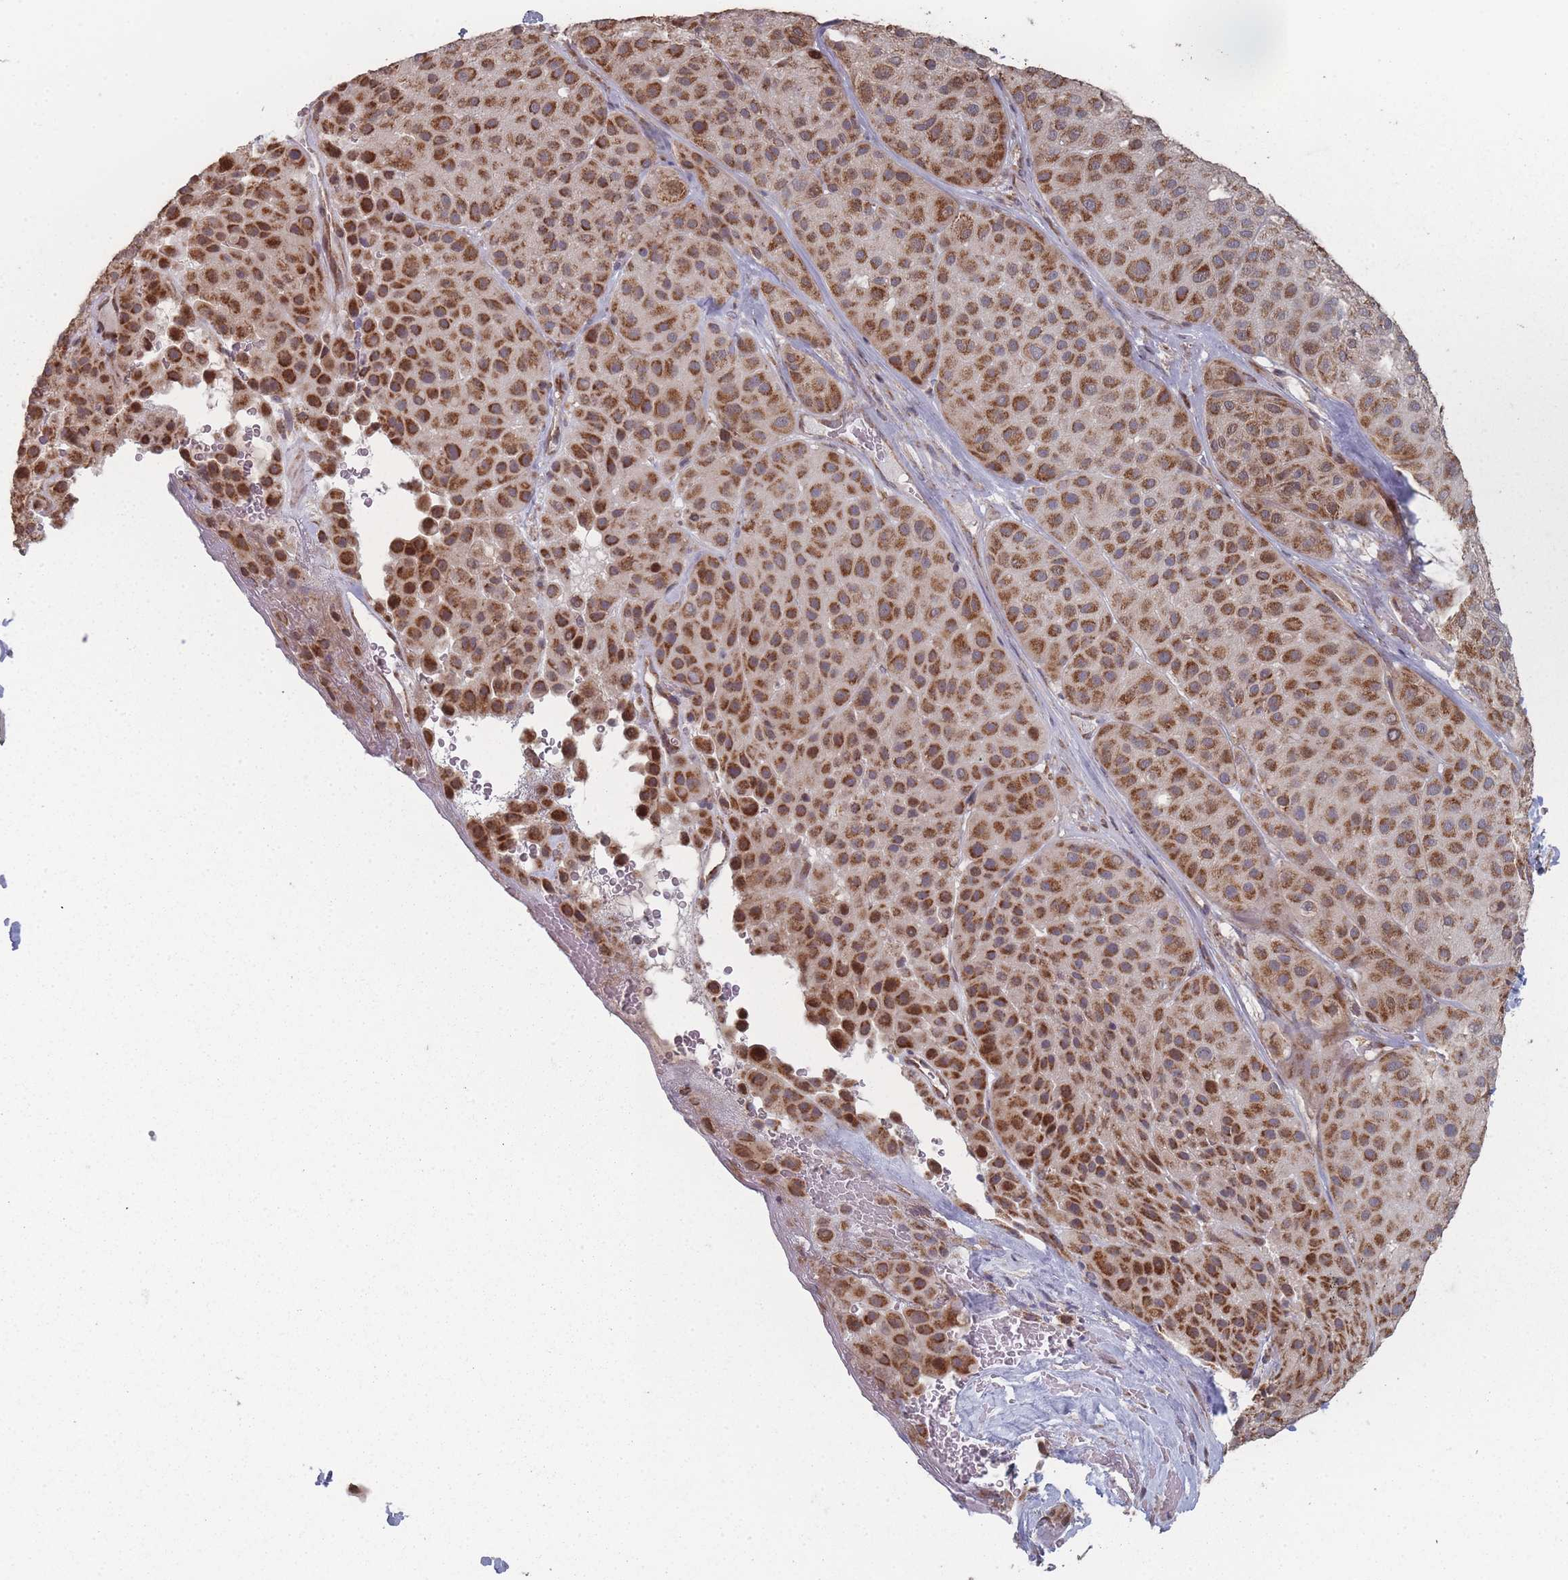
{"staining": {"intensity": "strong", "quantity": ">75%", "location": "cytoplasmic/membranous"}, "tissue": "melanoma", "cell_type": "Tumor cells", "image_type": "cancer", "snomed": [{"axis": "morphology", "description": "Malignant melanoma, Metastatic site"}, {"axis": "topography", "description": "Smooth muscle"}], "caption": "Immunohistochemistry (IHC) micrograph of human malignant melanoma (metastatic site) stained for a protein (brown), which shows high levels of strong cytoplasmic/membranous positivity in approximately >75% of tumor cells.", "gene": "PSMB3", "patient": {"sex": "male", "age": 41}}